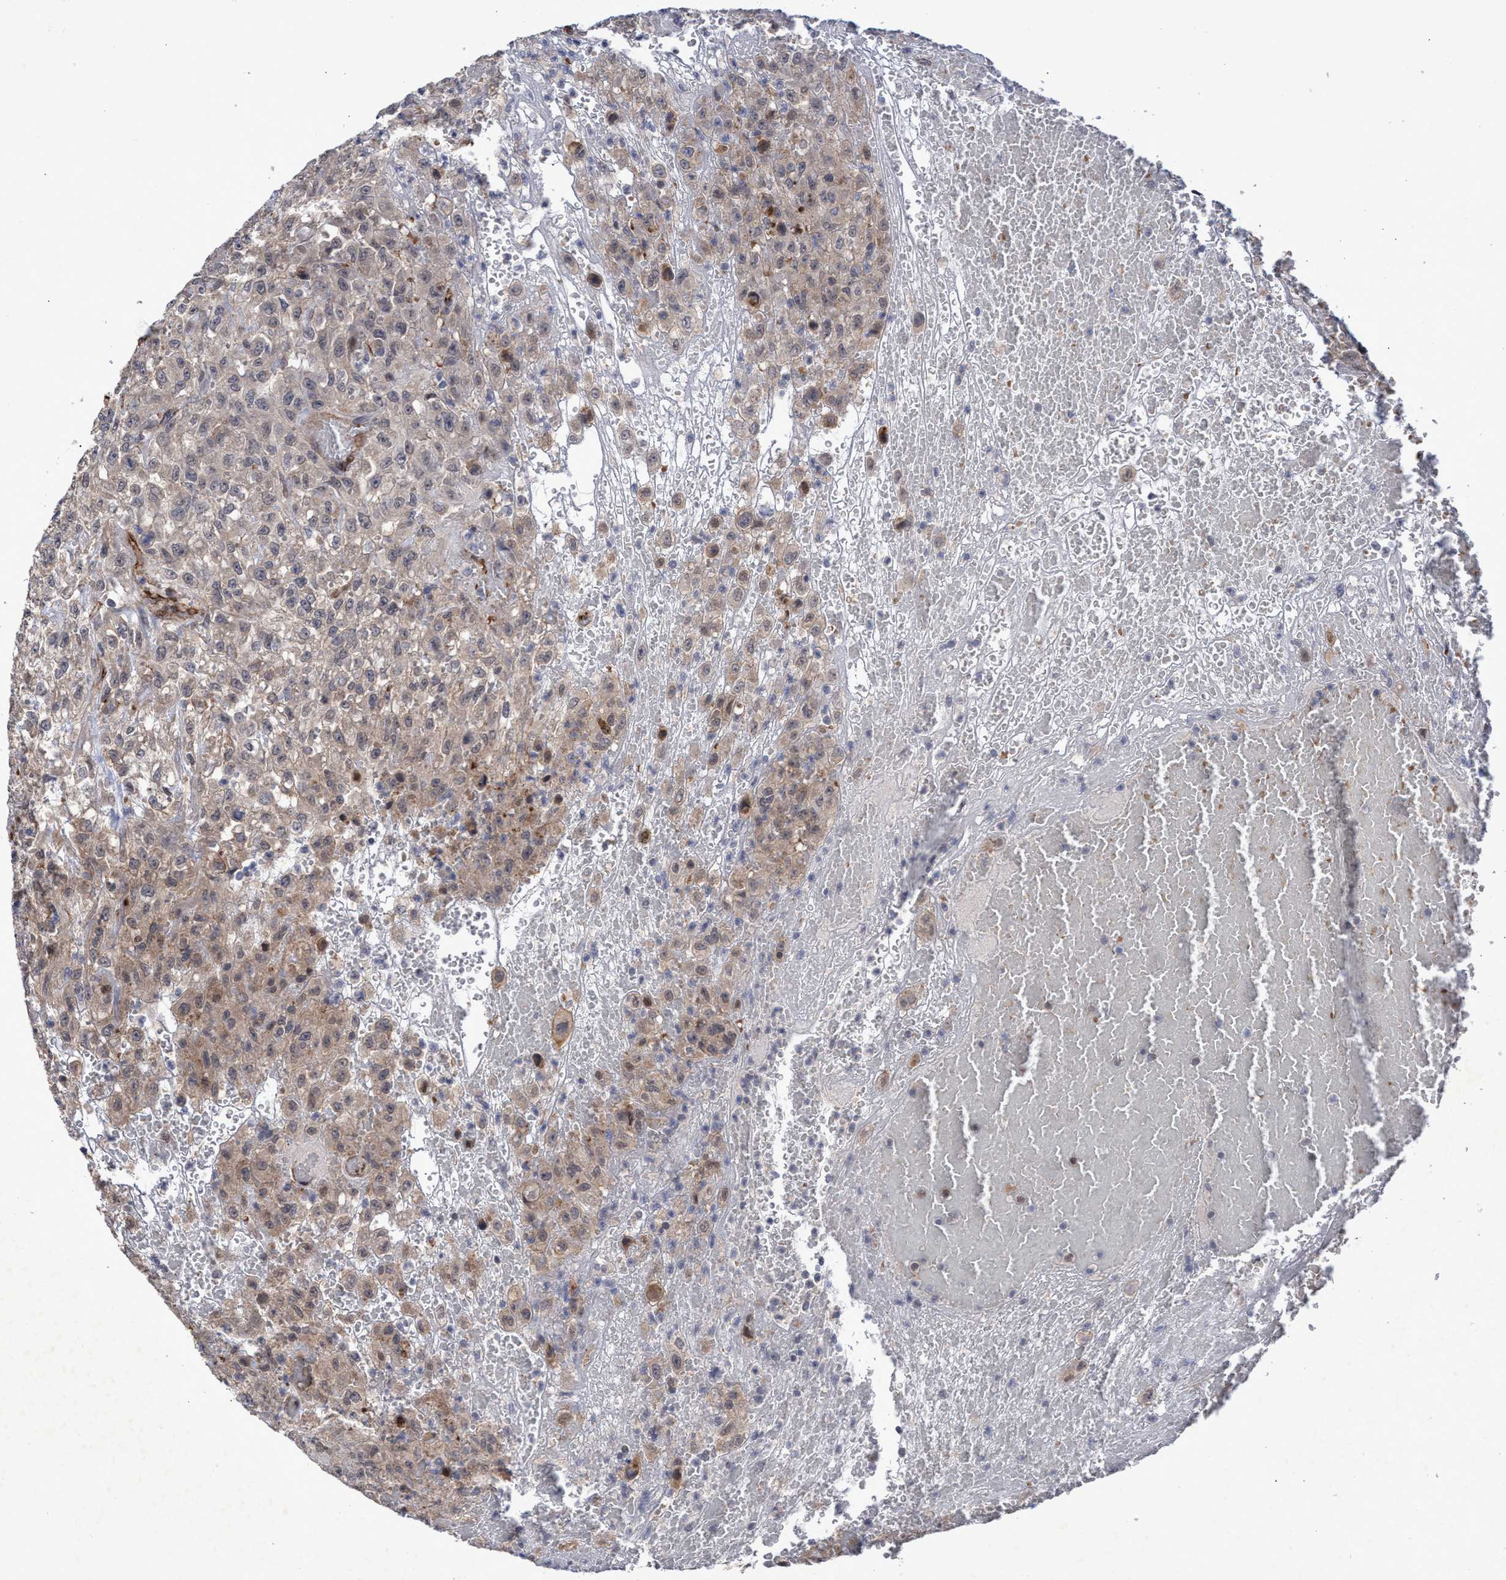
{"staining": {"intensity": "weak", "quantity": ">75%", "location": "cytoplasmic/membranous"}, "tissue": "urothelial cancer", "cell_type": "Tumor cells", "image_type": "cancer", "snomed": [{"axis": "morphology", "description": "Urothelial carcinoma, High grade"}, {"axis": "topography", "description": "Urinary bladder"}], "caption": "Protein expression by immunohistochemistry exhibits weak cytoplasmic/membranous expression in approximately >75% of tumor cells in high-grade urothelial carcinoma.", "gene": "ZNF750", "patient": {"sex": "male", "age": 46}}